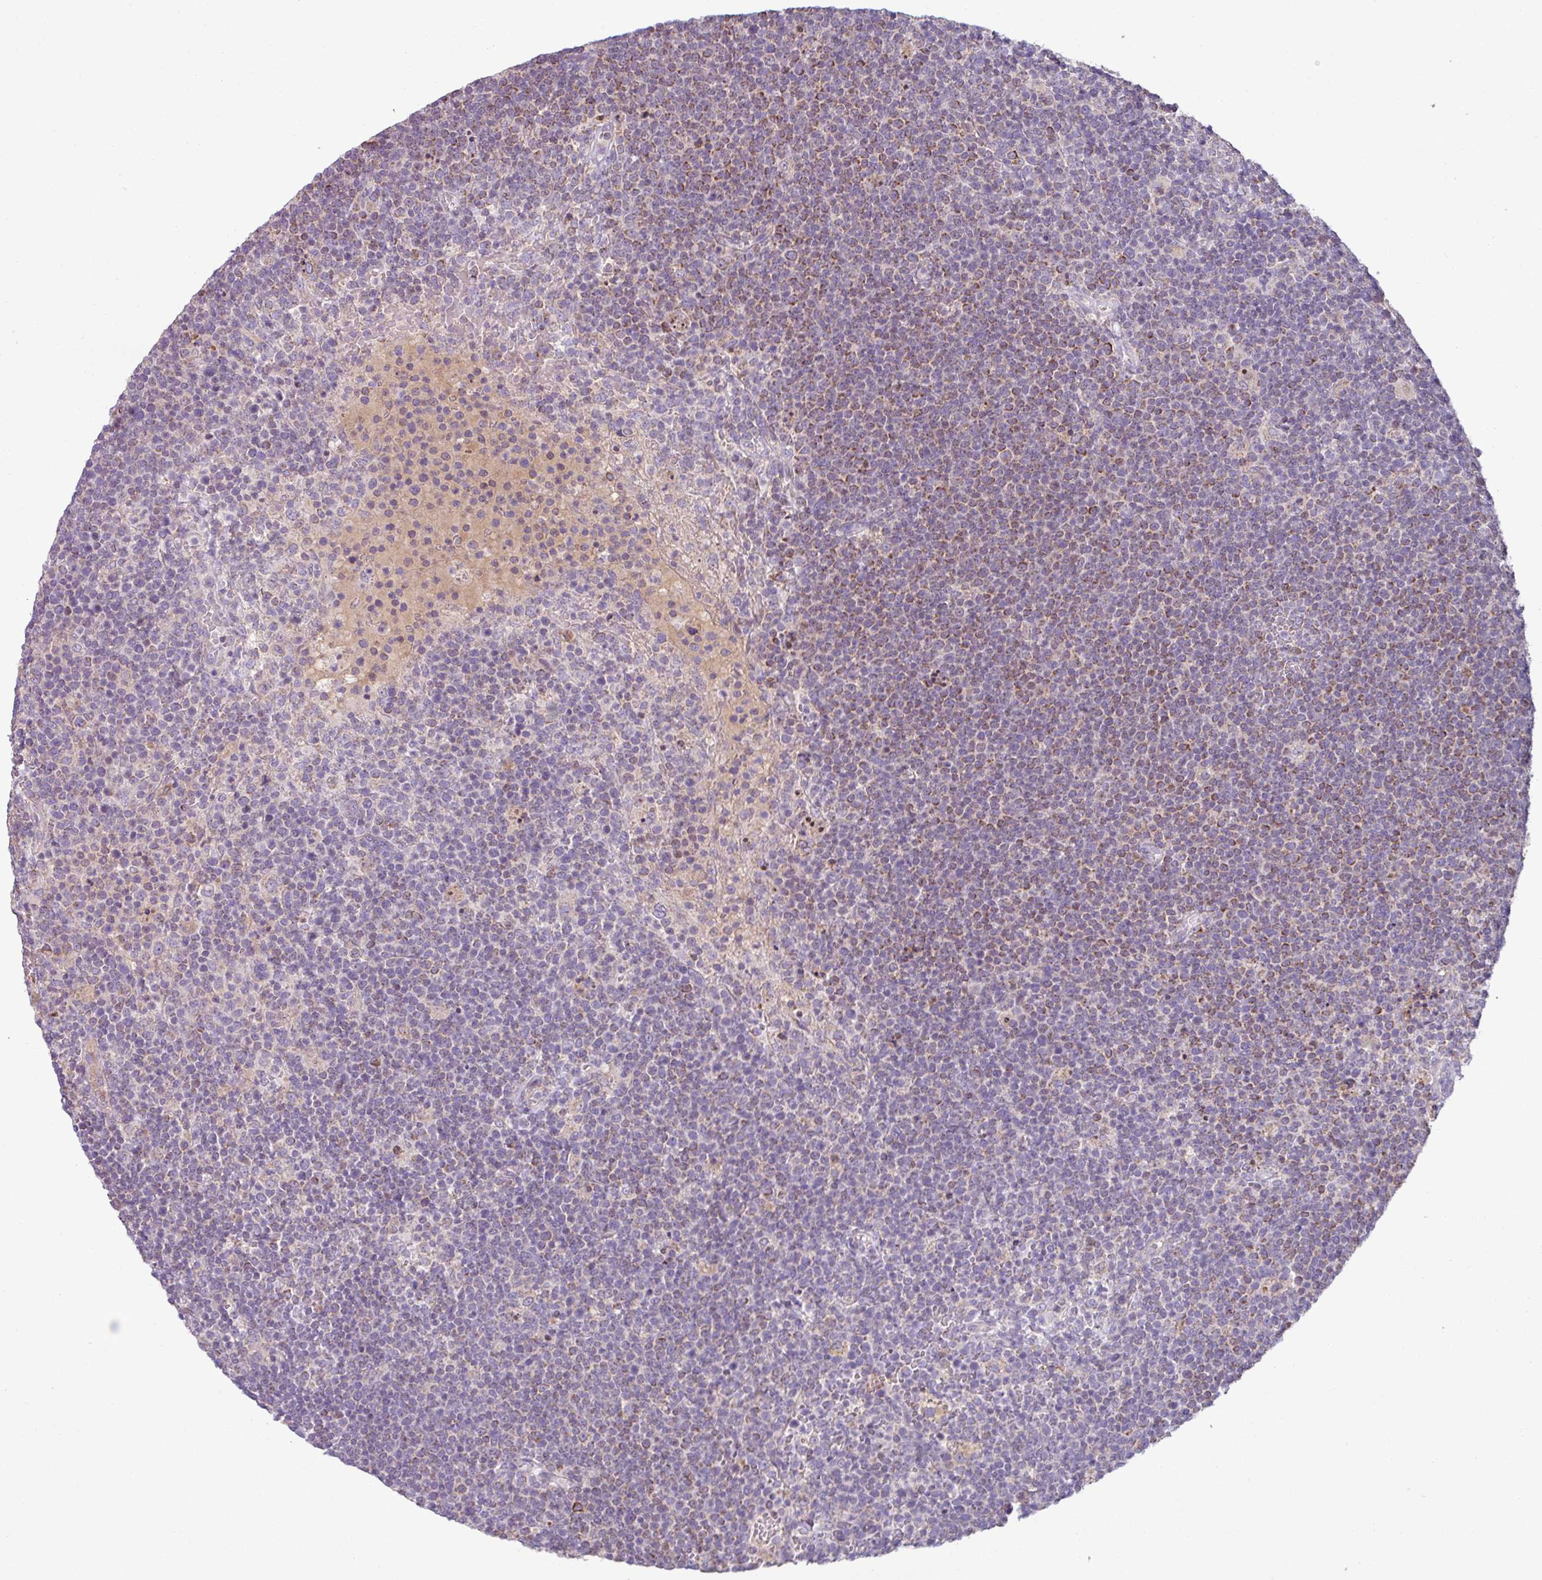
{"staining": {"intensity": "moderate", "quantity": "<25%", "location": "cytoplasmic/membranous"}, "tissue": "lymphoma", "cell_type": "Tumor cells", "image_type": "cancer", "snomed": [{"axis": "morphology", "description": "Malignant lymphoma, non-Hodgkin's type, High grade"}, {"axis": "topography", "description": "Lymph node"}], "caption": "The immunohistochemical stain shows moderate cytoplasmic/membranous staining in tumor cells of malignant lymphoma, non-Hodgkin's type (high-grade) tissue. (Stains: DAB in brown, nuclei in blue, Microscopy: brightfield microscopy at high magnification).", "gene": "LRRC9", "patient": {"sex": "male", "age": 61}}